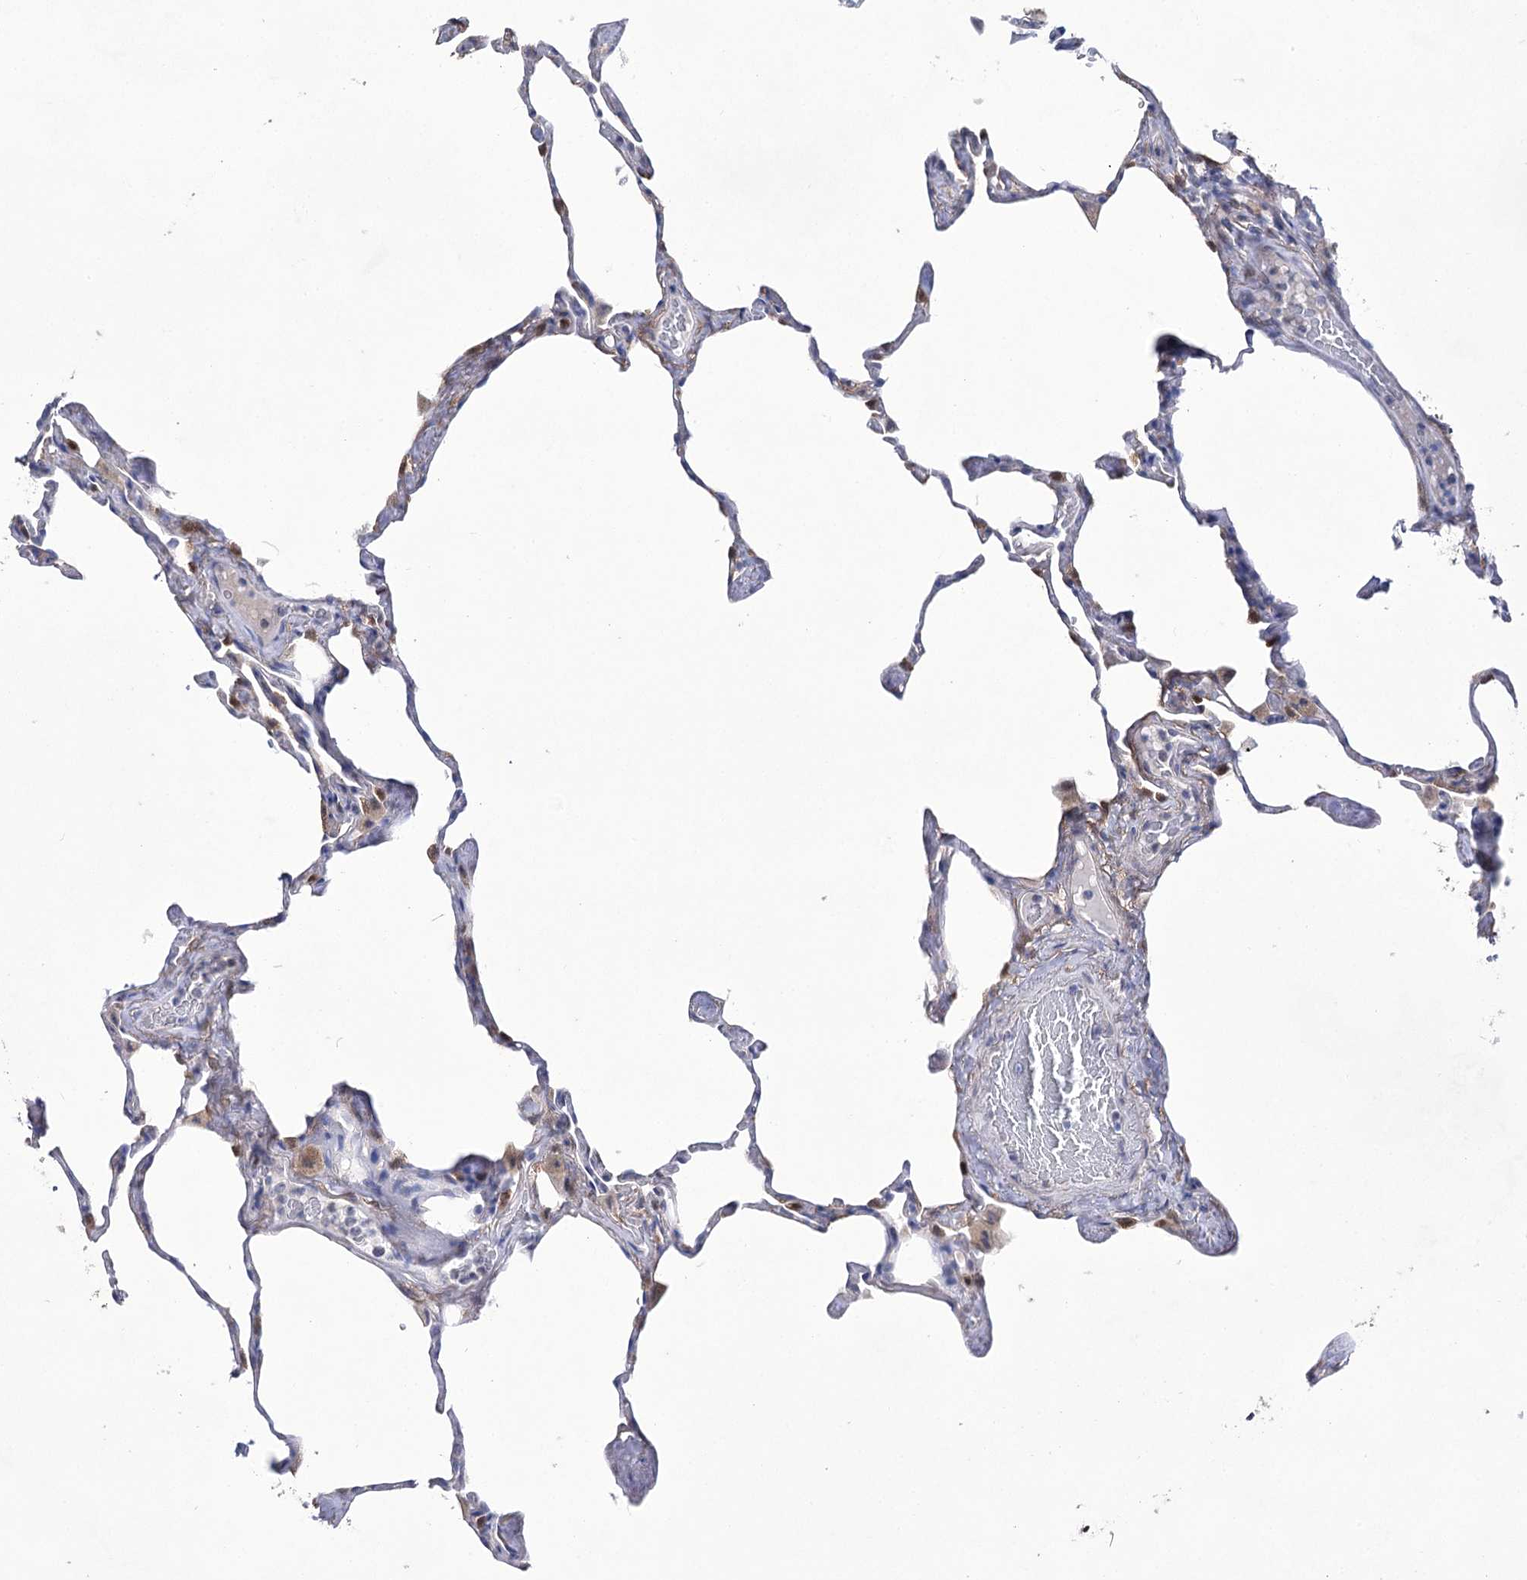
{"staining": {"intensity": "weak", "quantity": "<25%", "location": "cytoplasmic/membranous"}, "tissue": "lung", "cell_type": "Alveolar cells", "image_type": "normal", "snomed": [{"axis": "morphology", "description": "Normal tissue, NOS"}, {"axis": "topography", "description": "Lung"}], "caption": "A micrograph of human lung is negative for staining in alveolar cells. (DAB IHC with hematoxylin counter stain).", "gene": "UGDH", "patient": {"sex": "male", "age": 65}}